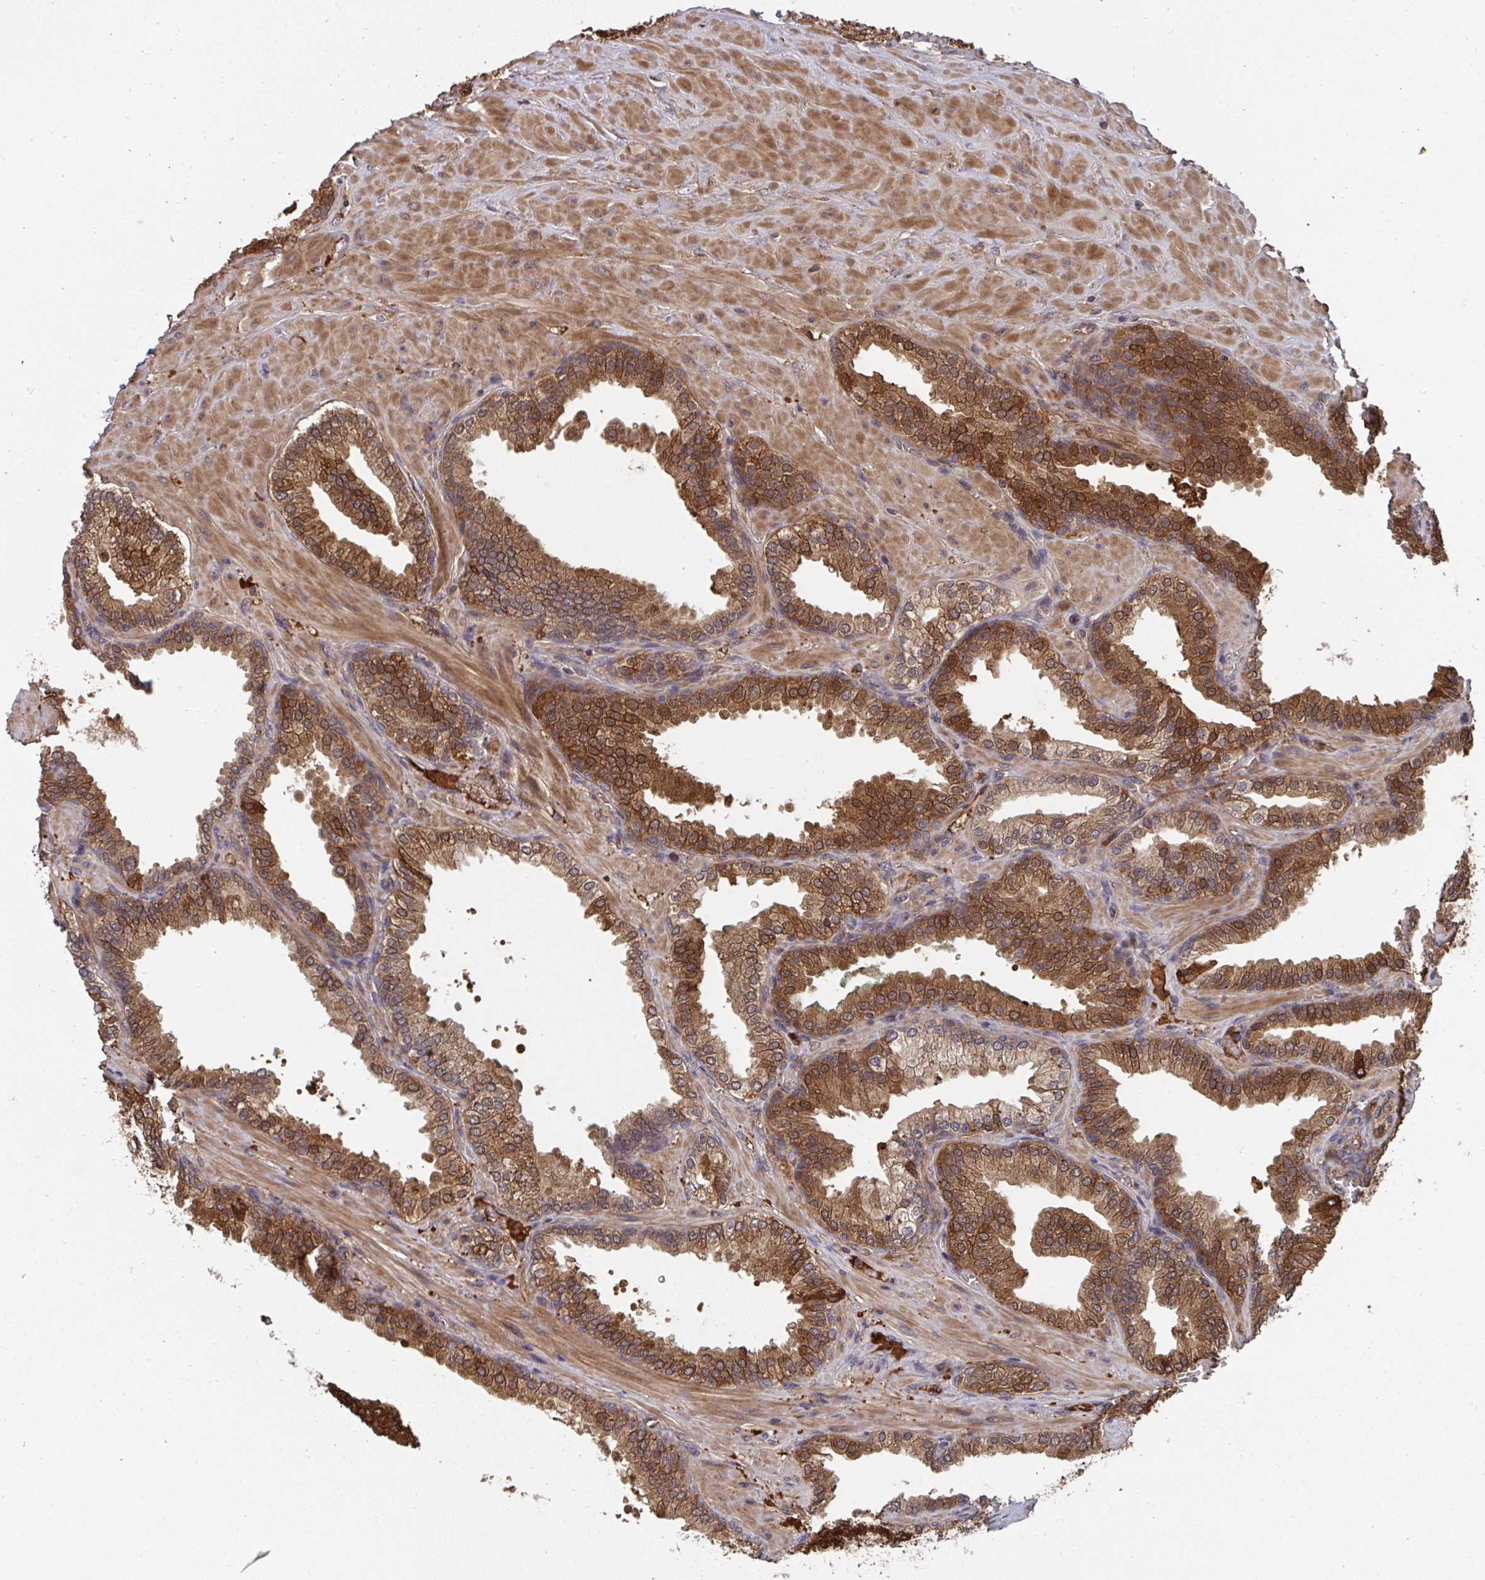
{"staining": {"intensity": "moderate", "quantity": ">75%", "location": "cytoplasmic/membranous,nuclear"}, "tissue": "prostate cancer", "cell_type": "Tumor cells", "image_type": "cancer", "snomed": [{"axis": "morphology", "description": "Adenocarcinoma, High grade"}, {"axis": "topography", "description": "Prostate"}], "caption": "Prostate adenocarcinoma (high-grade) stained with a brown dye displays moderate cytoplasmic/membranous and nuclear positive expression in about >75% of tumor cells.", "gene": "TIGAR", "patient": {"sex": "male", "age": 68}}